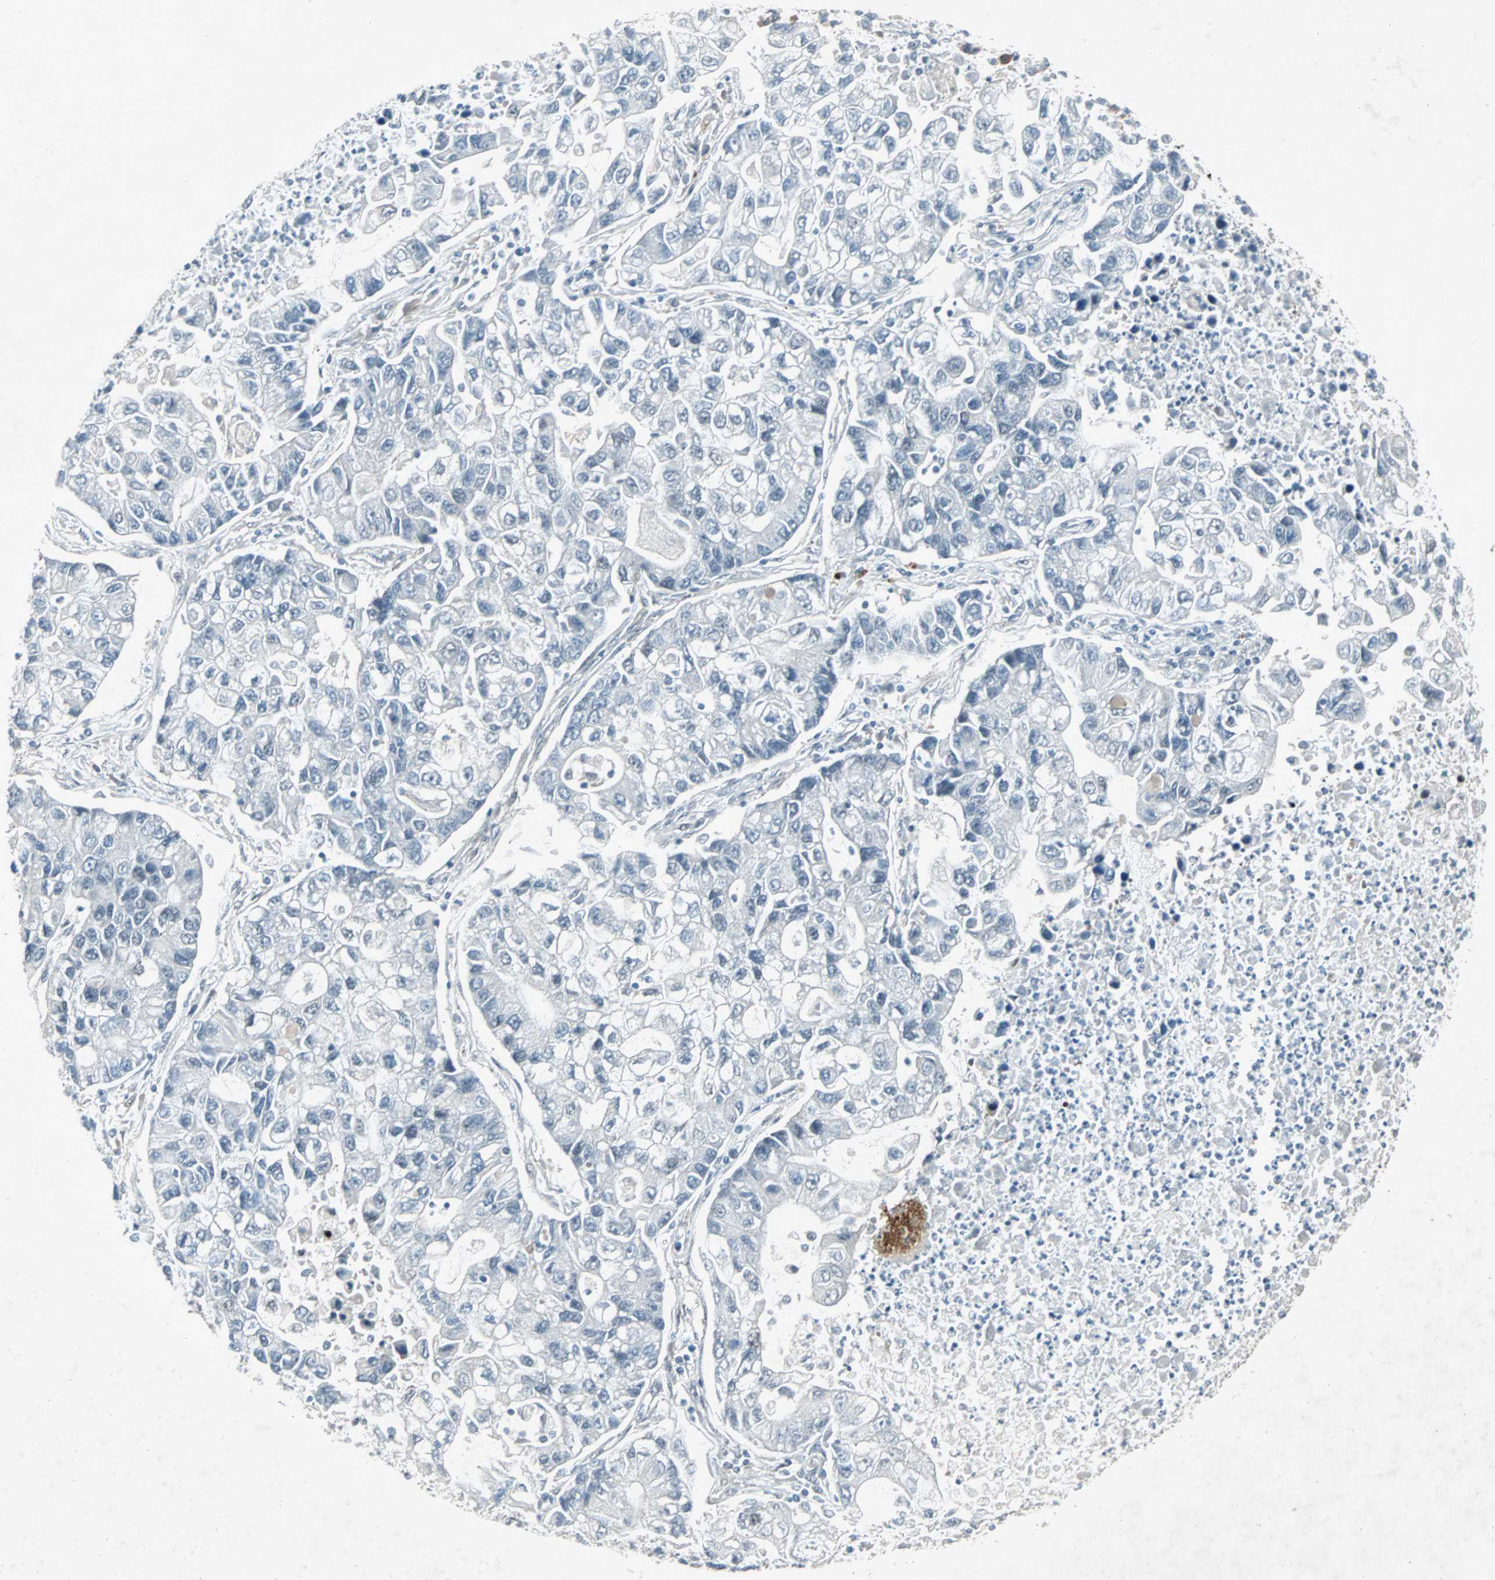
{"staining": {"intensity": "negative", "quantity": "none", "location": "none"}, "tissue": "lung cancer", "cell_type": "Tumor cells", "image_type": "cancer", "snomed": [{"axis": "morphology", "description": "Adenocarcinoma, NOS"}, {"axis": "topography", "description": "Lung"}], "caption": "This is an immunohistochemistry (IHC) micrograph of human lung cancer. There is no positivity in tumor cells.", "gene": "LANCL3", "patient": {"sex": "female", "age": 51}}